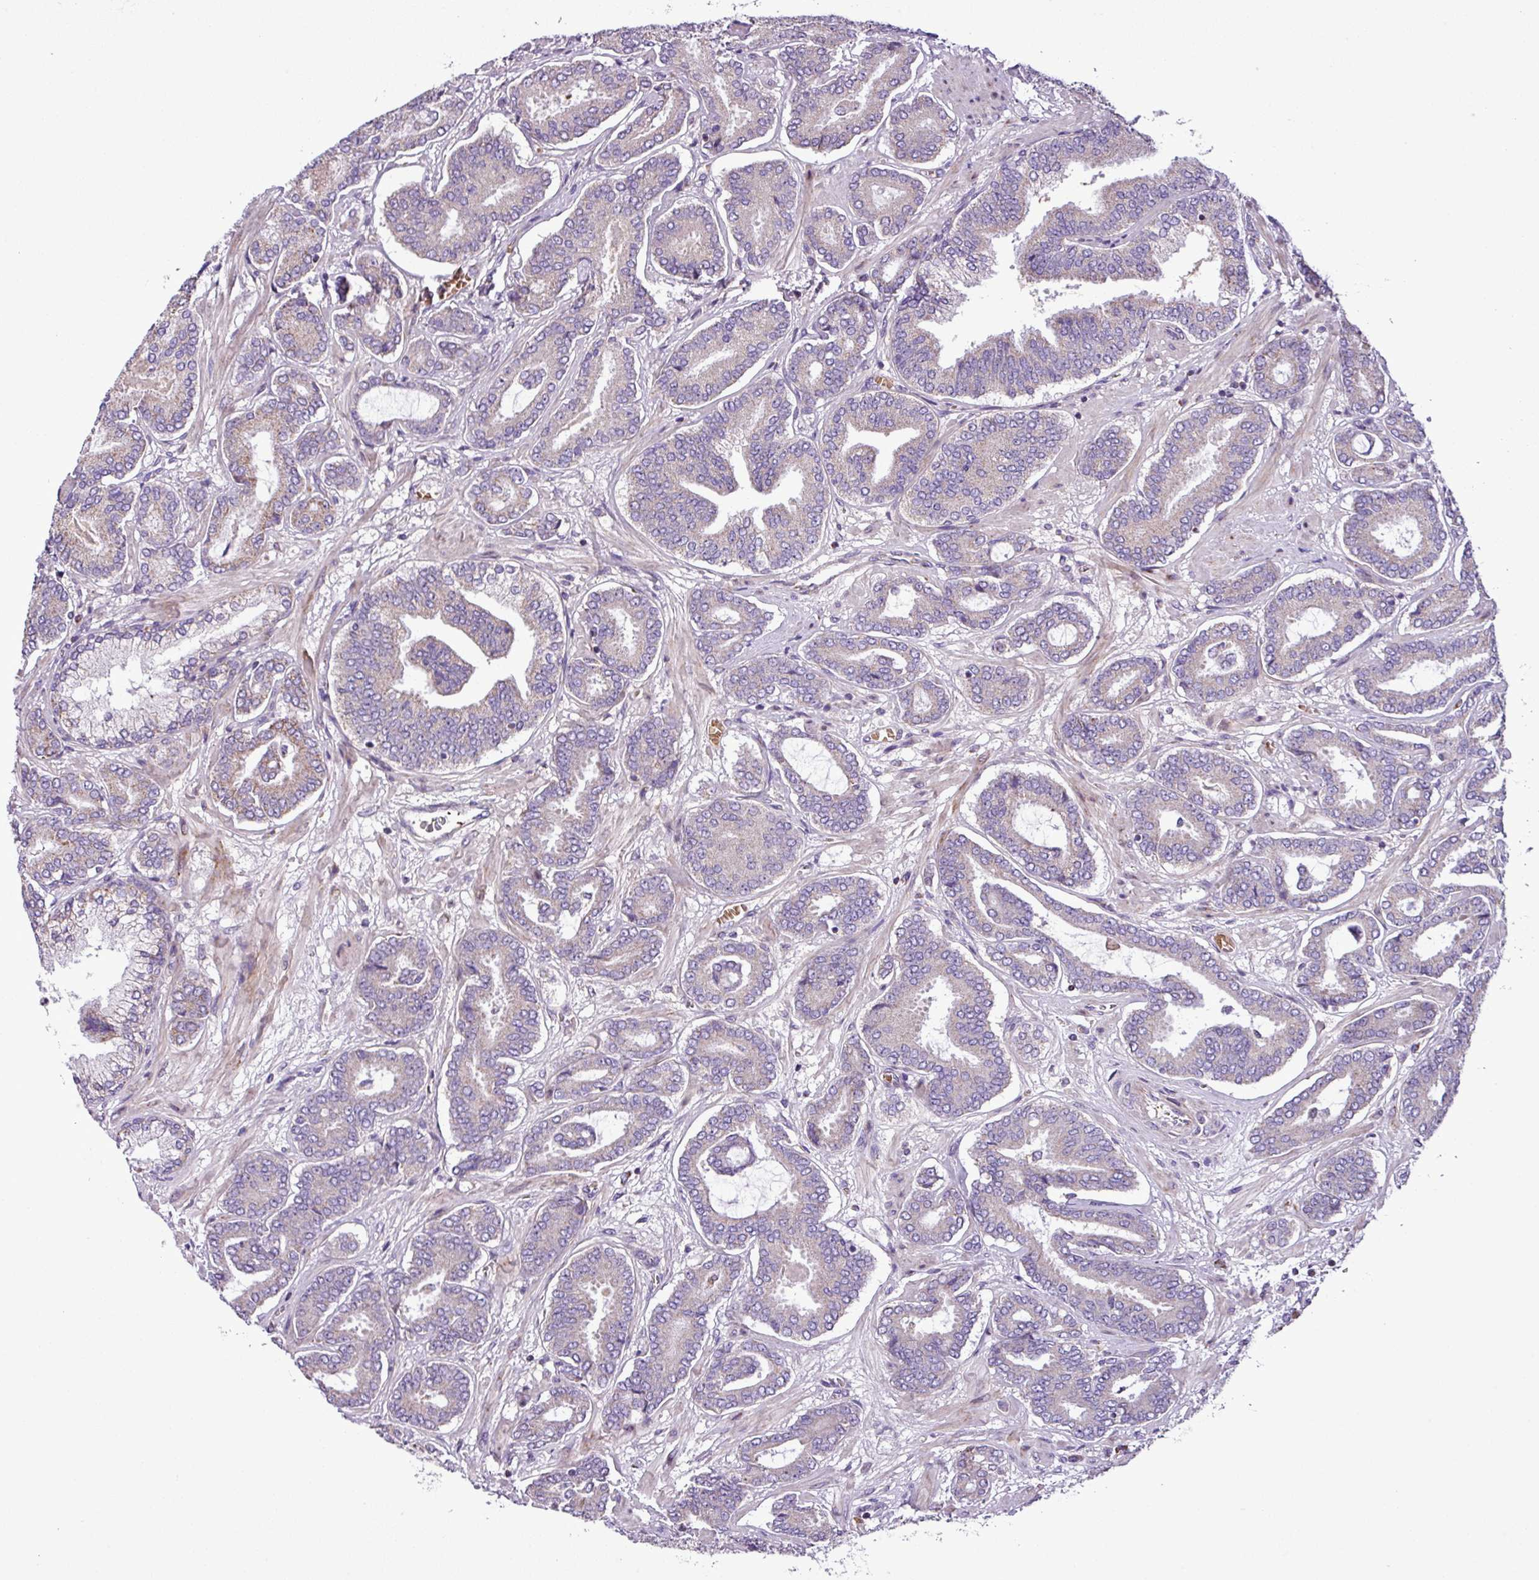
{"staining": {"intensity": "moderate", "quantity": "<25%", "location": "cytoplasmic/membranous"}, "tissue": "prostate cancer", "cell_type": "Tumor cells", "image_type": "cancer", "snomed": [{"axis": "morphology", "description": "Adenocarcinoma, Low grade"}, {"axis": "topography", "description": "Prostate and seminal vesicle, NOS"}], "caption": "The photomicrograph demonstrates staining of prostate low-grade adenocarcinoma, revealing moderate cytoplasmic/membranous protein staining (brown color) within tumor cells. Immunohistochemistry stains the protein in brown and the nuclei are stained blue.", "gene": "FAM183A", "patient": {"sex": "male", "age": 61}}